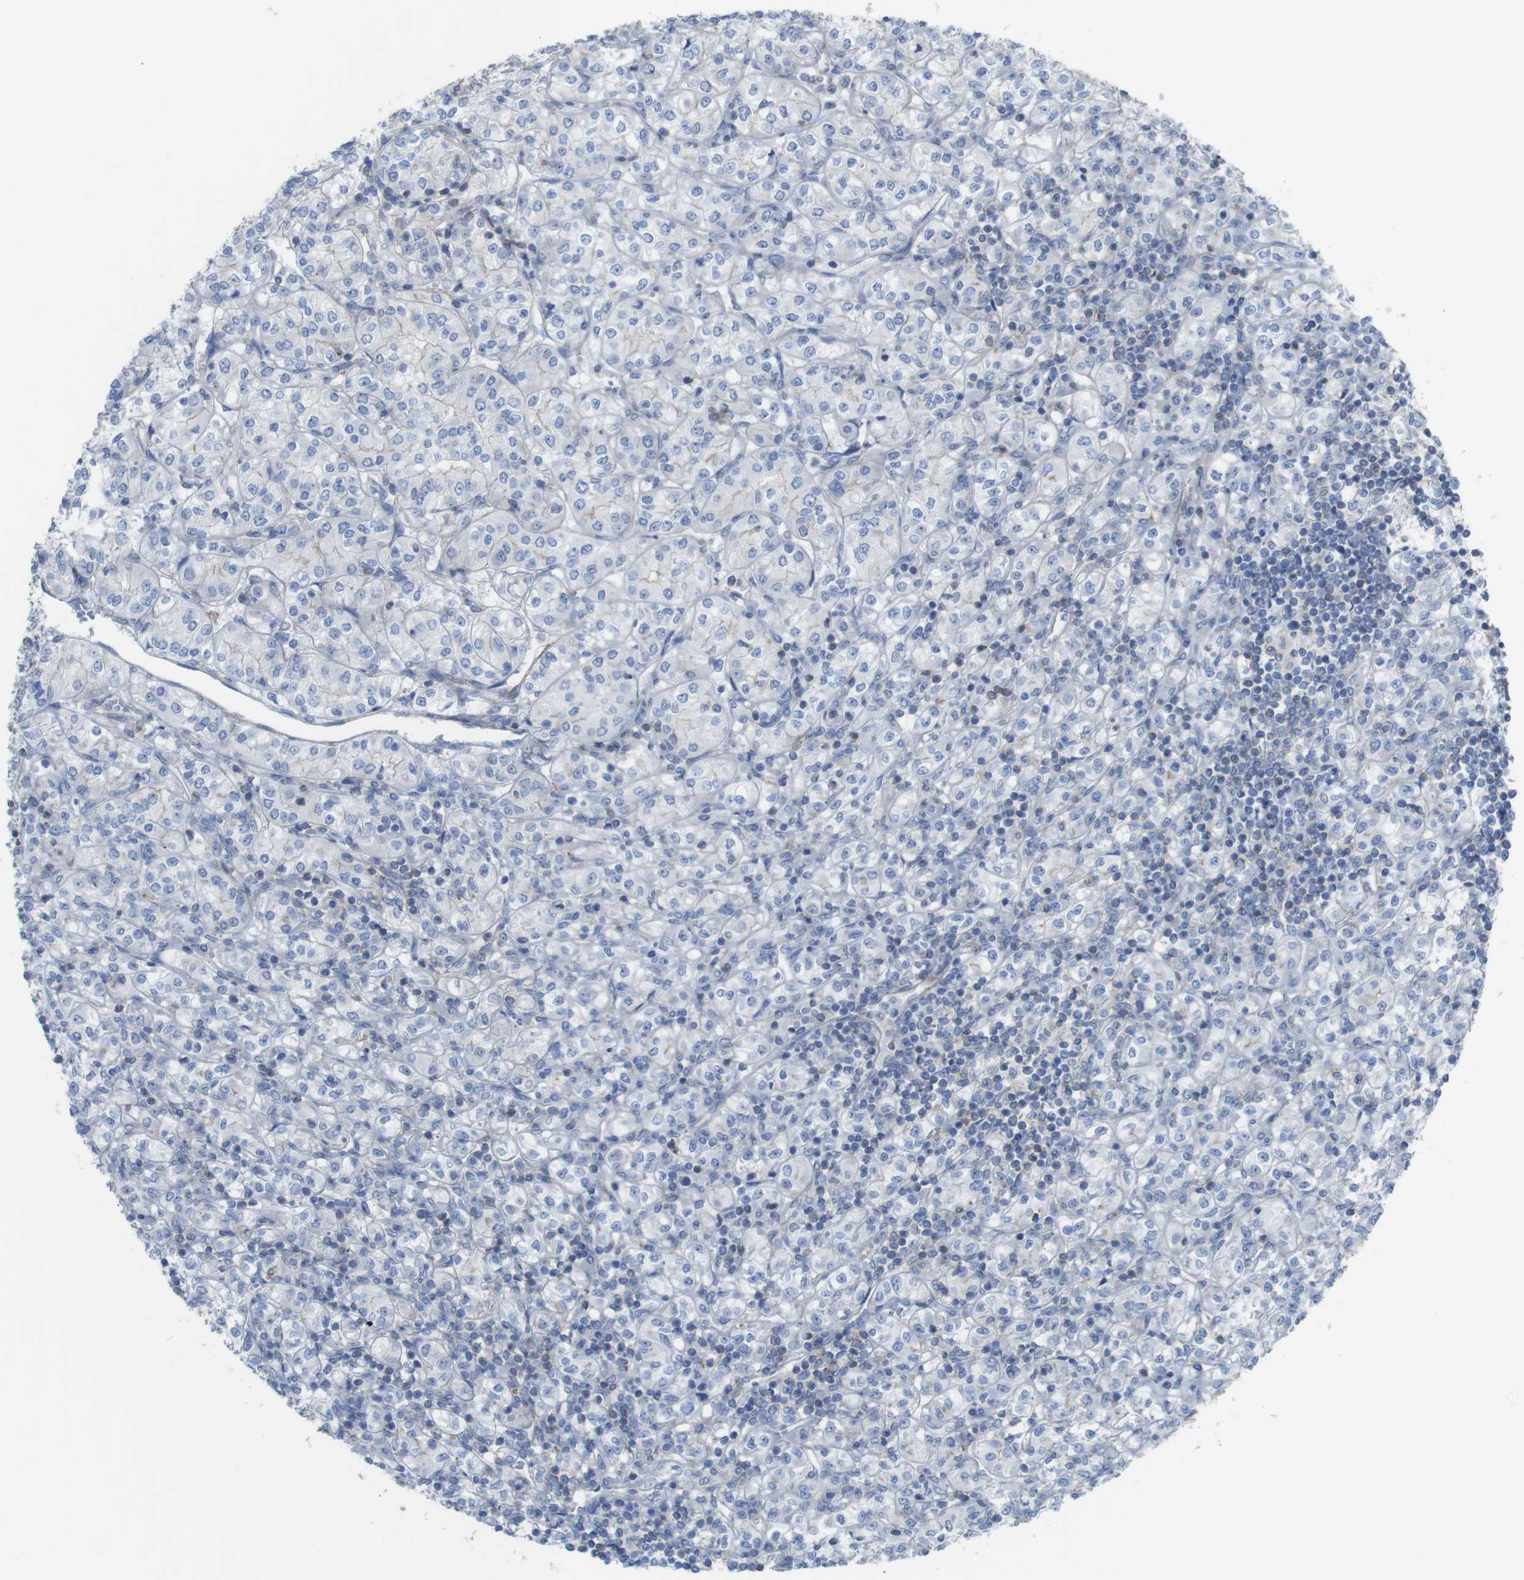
{"staining": {"intensity": "negative", "quantity": "none", "location": "none"}, "tissue": "renal cancer", "cell_type": "Tumor cells", "image_type": "cancer", "snomed": [{"axis": "morphology", "description": "Adenocarcinoma, NOS"}, {"axis": "topography", "description": "Kidney"}], "caption": "Immunohistochemistry (IHC) photomicrograph of neoplastic tissue: human renal adenocarcinoma stained with DAB displays no significant protein expression in tumor cells.", "gene": "PREX2", "patient": {"sex": "male", "age": 77}}